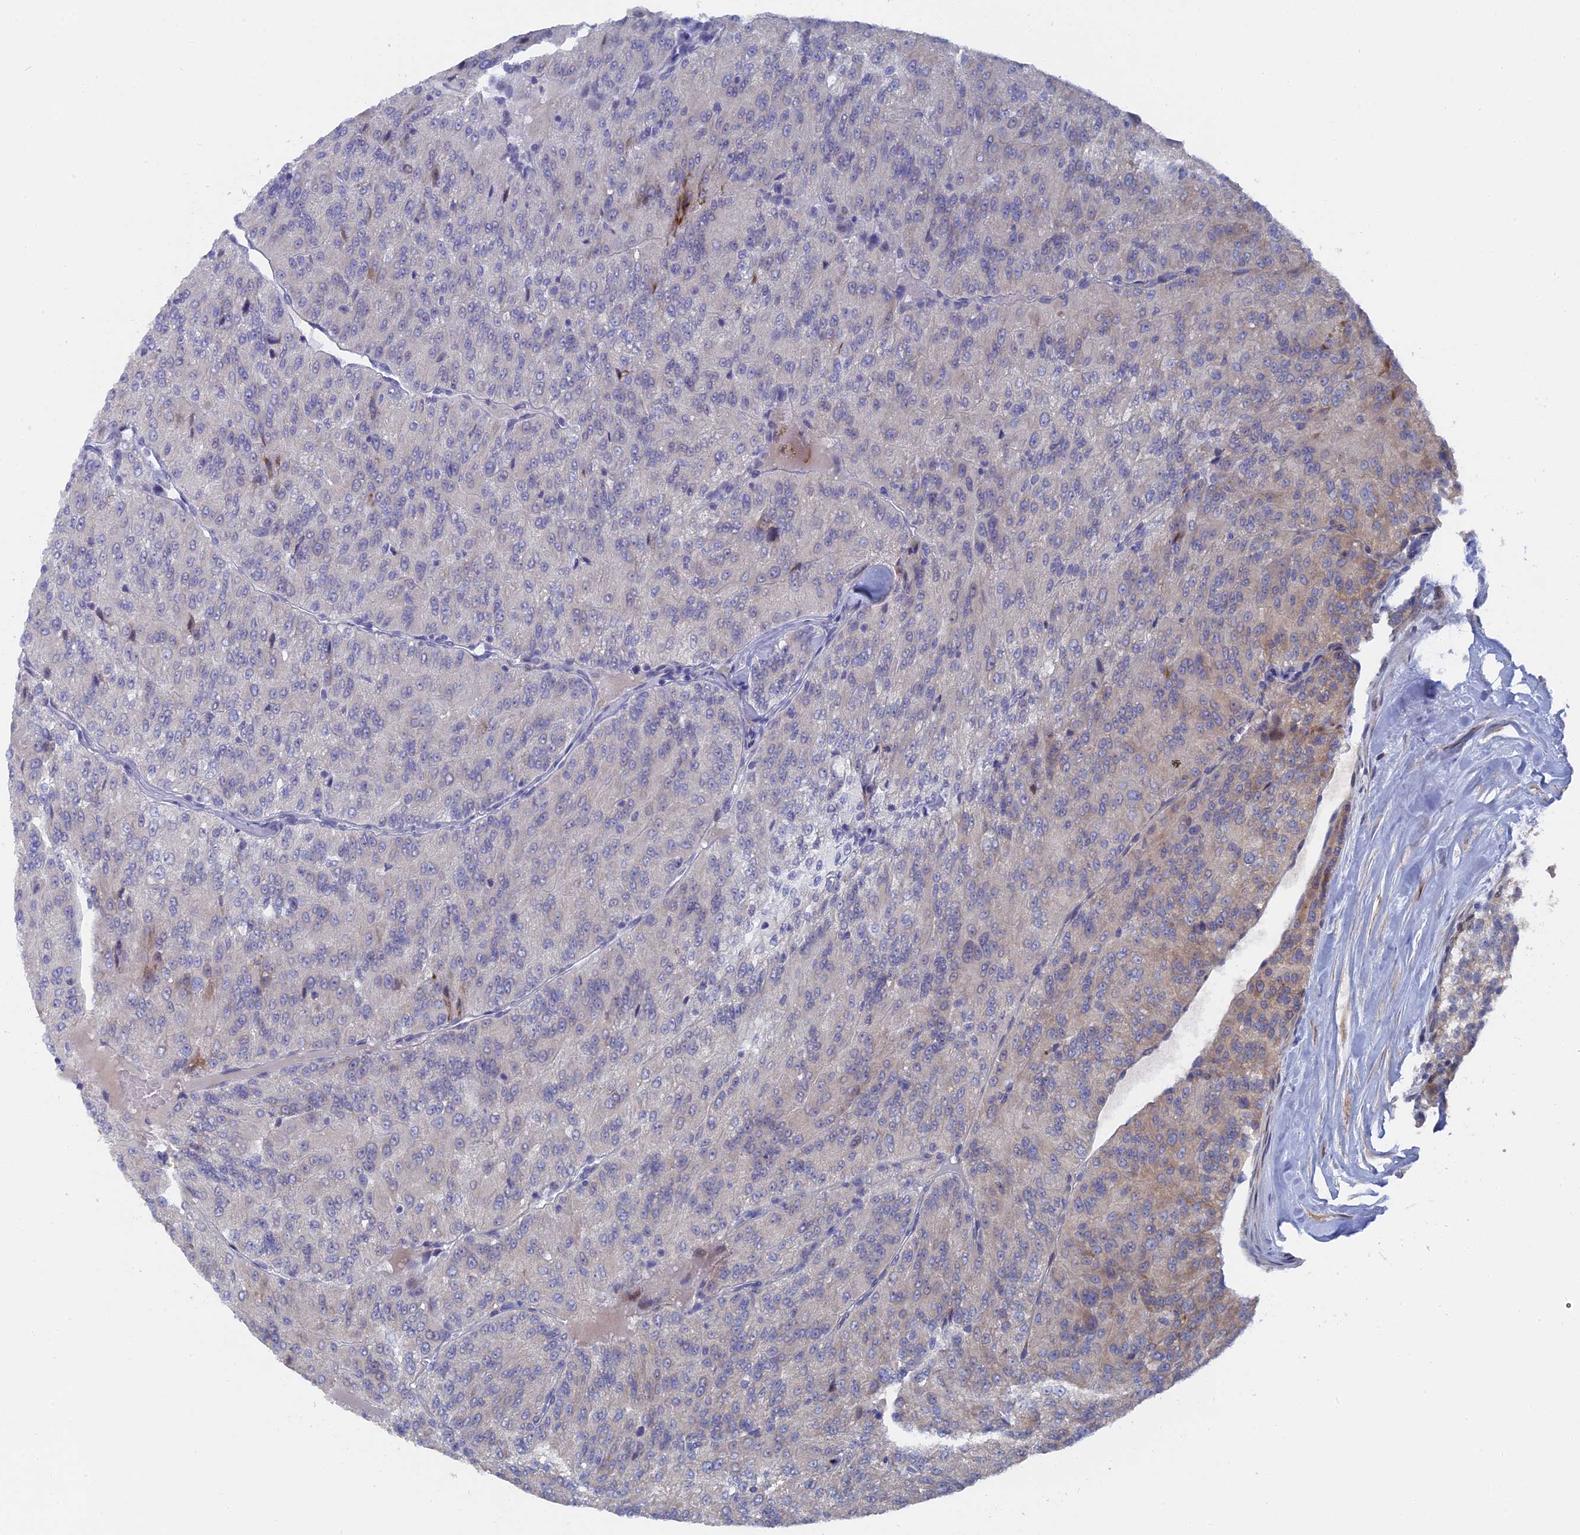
{"staining": {"intensity": "weak", "quantity": "<25%", "location": "cytoplasmic/membranous"}, "tissue": "renal cancer", "cell_type": "Tumor cells", "image_type": "cancer", "snomed": [{"axis": "morphology", "description": "Adenocarcinoma, NOS"}, {"axis": "topography", "description": "Kidney"}], "caption": "The immunohistochemistry photomicrograph has no significant staining in tumor cells of adenocarcinoma (renal) tissue.", "gene": "TMEM161A", "patient": {"sex": "female", "age": 63}}